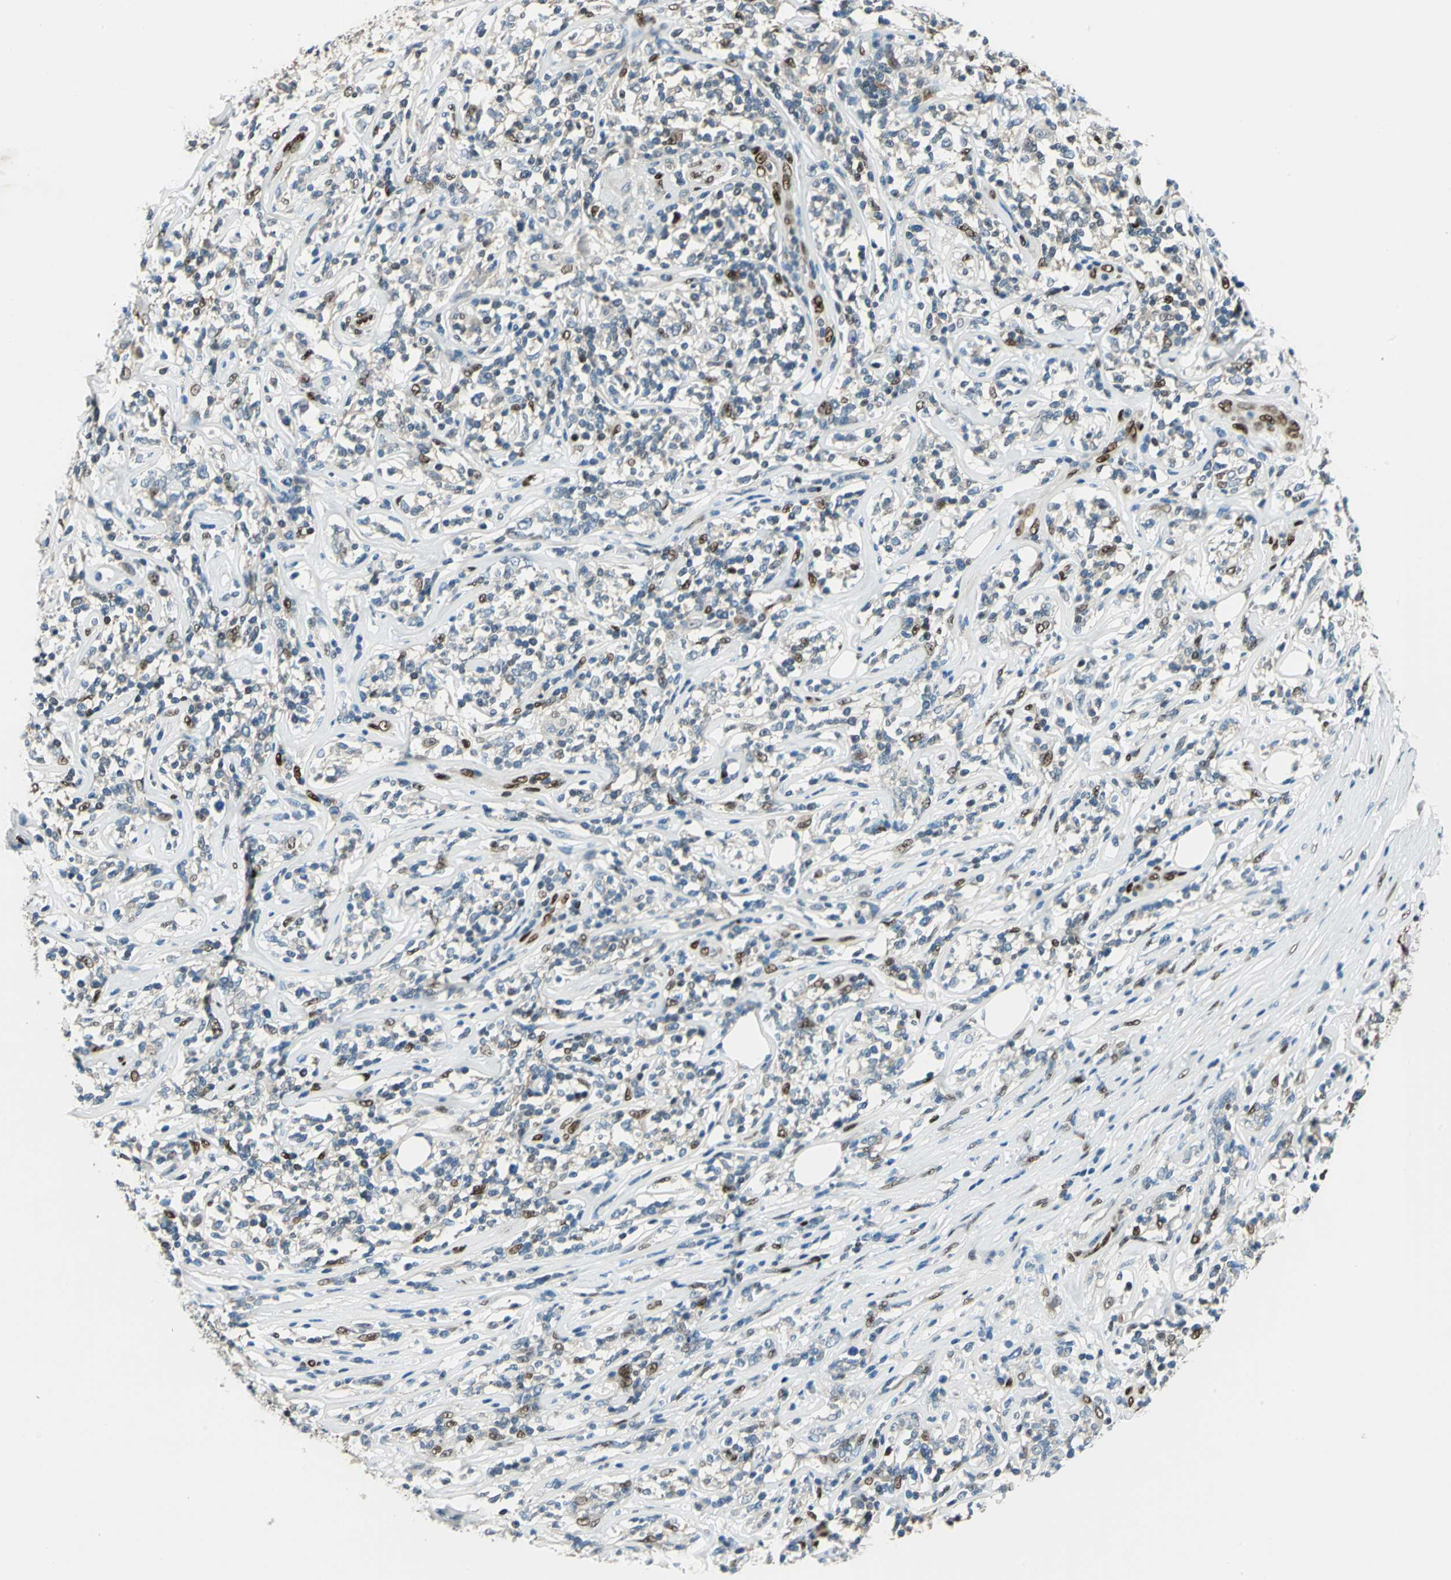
{"staining": {"intensity": "moderate", "quantity": "<25%", "location": "nuclear"}, "tissue": "lymphoma", "cell_type": "Tumor cells", "image_type": "cancer", "snomed": [{"axis": "morphology", "description": "Malignant lymphoma, non-Hodgkin's type, High grade"}, {"axis": "topography", "description": "Lymph node"}], "caption": "High-power microscopy captured an IHC photomicrograph of high-grade malignant lymphoma, non-Hodgkin's type, revealing moderate nuclear staining in approximately <25% of tumor cells.", "gene": "NFIA", "patient": {"sex": "female", "age": 84}}